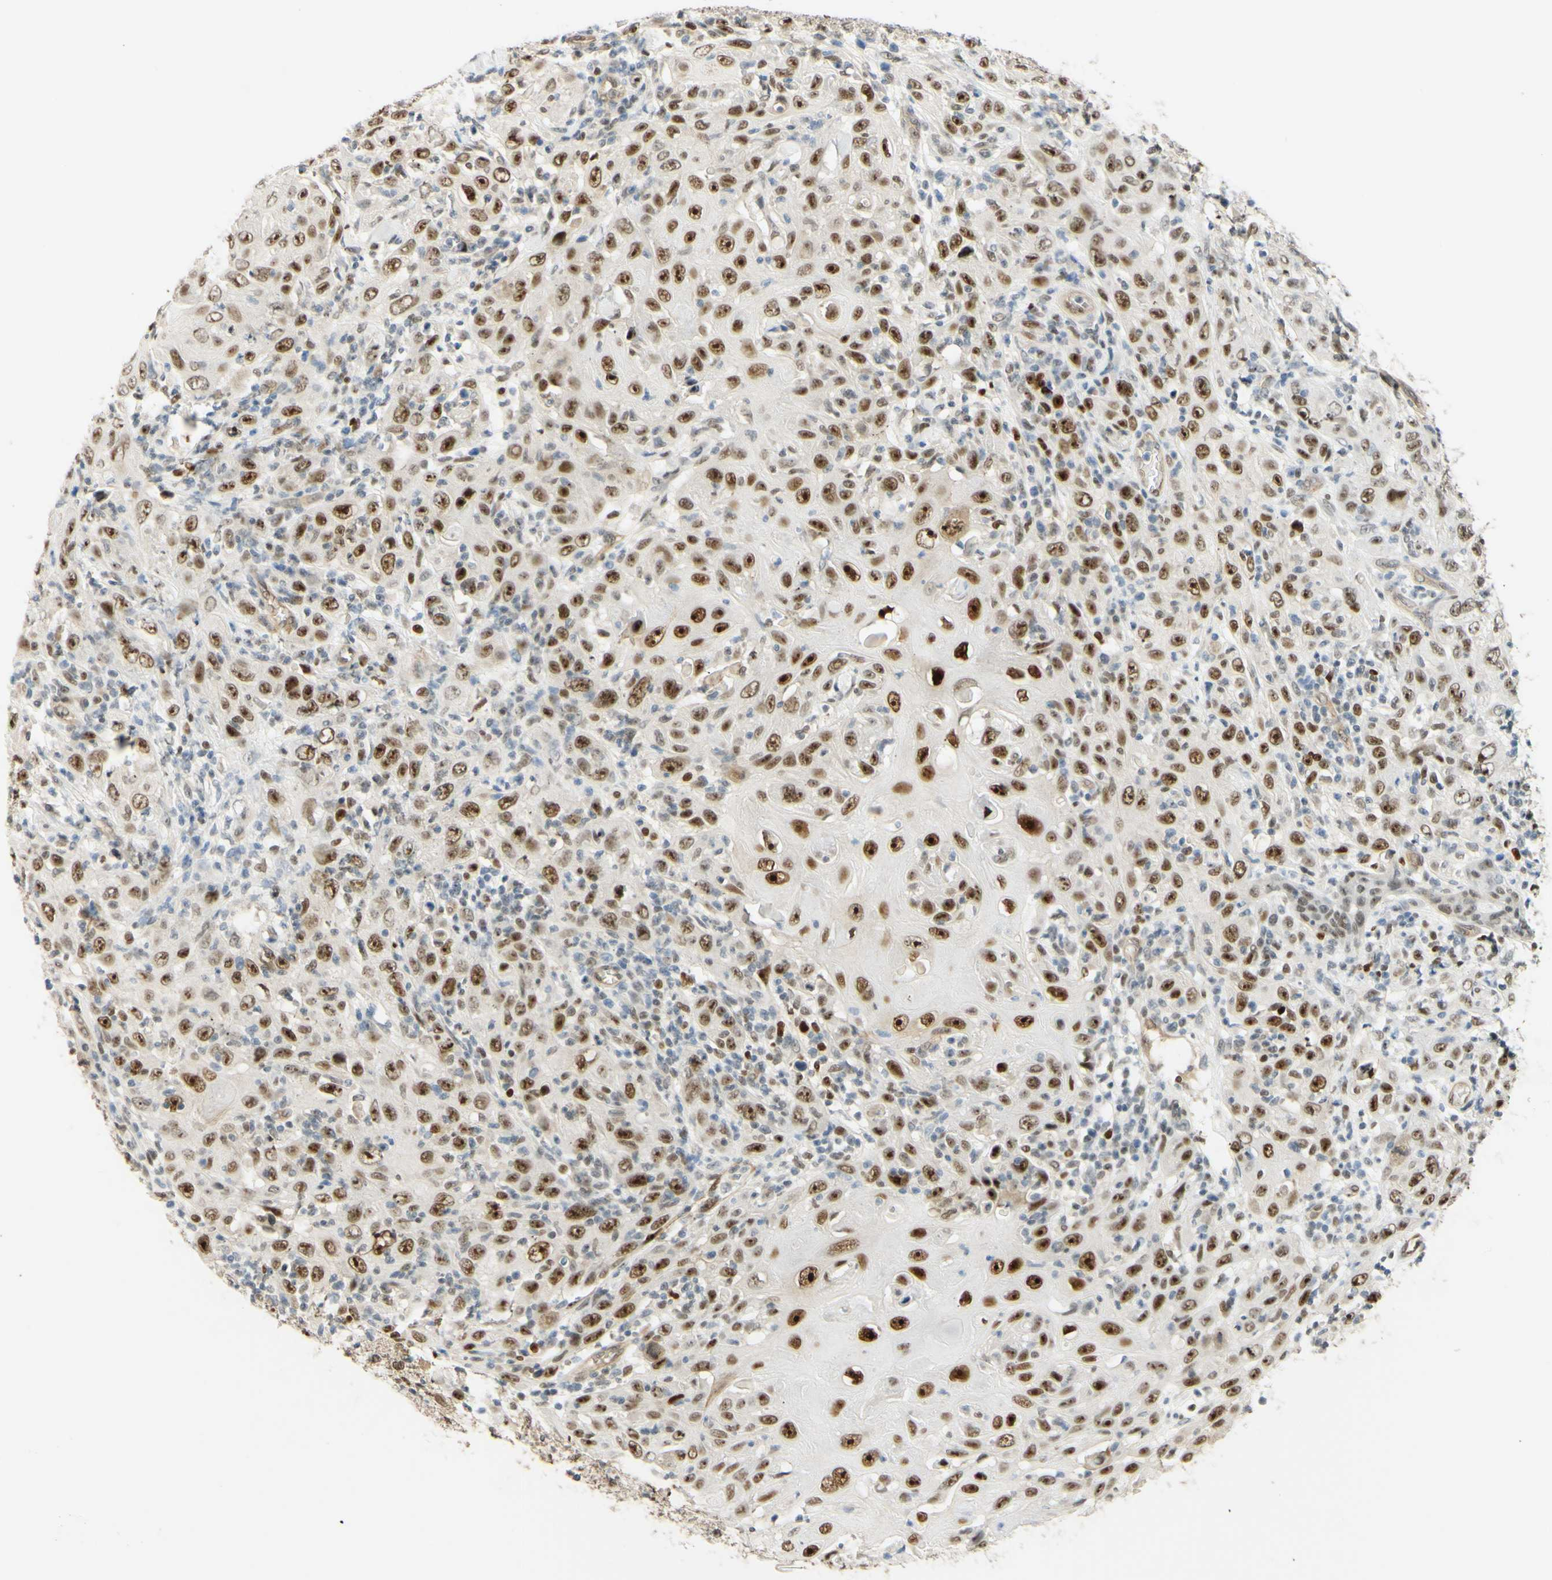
{"staining": {"intensity": "strong", "quantity": ">75%", "location": "nuclear"}, "tissue": "skin cancer", "cell_type": "Tumor cells", "image_type": "cancer", "snomed": [{"axis": "morphology", "description": "Squamous cell carcinoma, NOS"}, {"axis": "topography", "description": "Skin"}], "caption": "Brown immunohistochemical staining in skin squamous cell carcinoma shows strong nuclear staining in about >75% of tumor cells.", "gene": "POLB", "patient": {"sex": "female", "age": 88}}